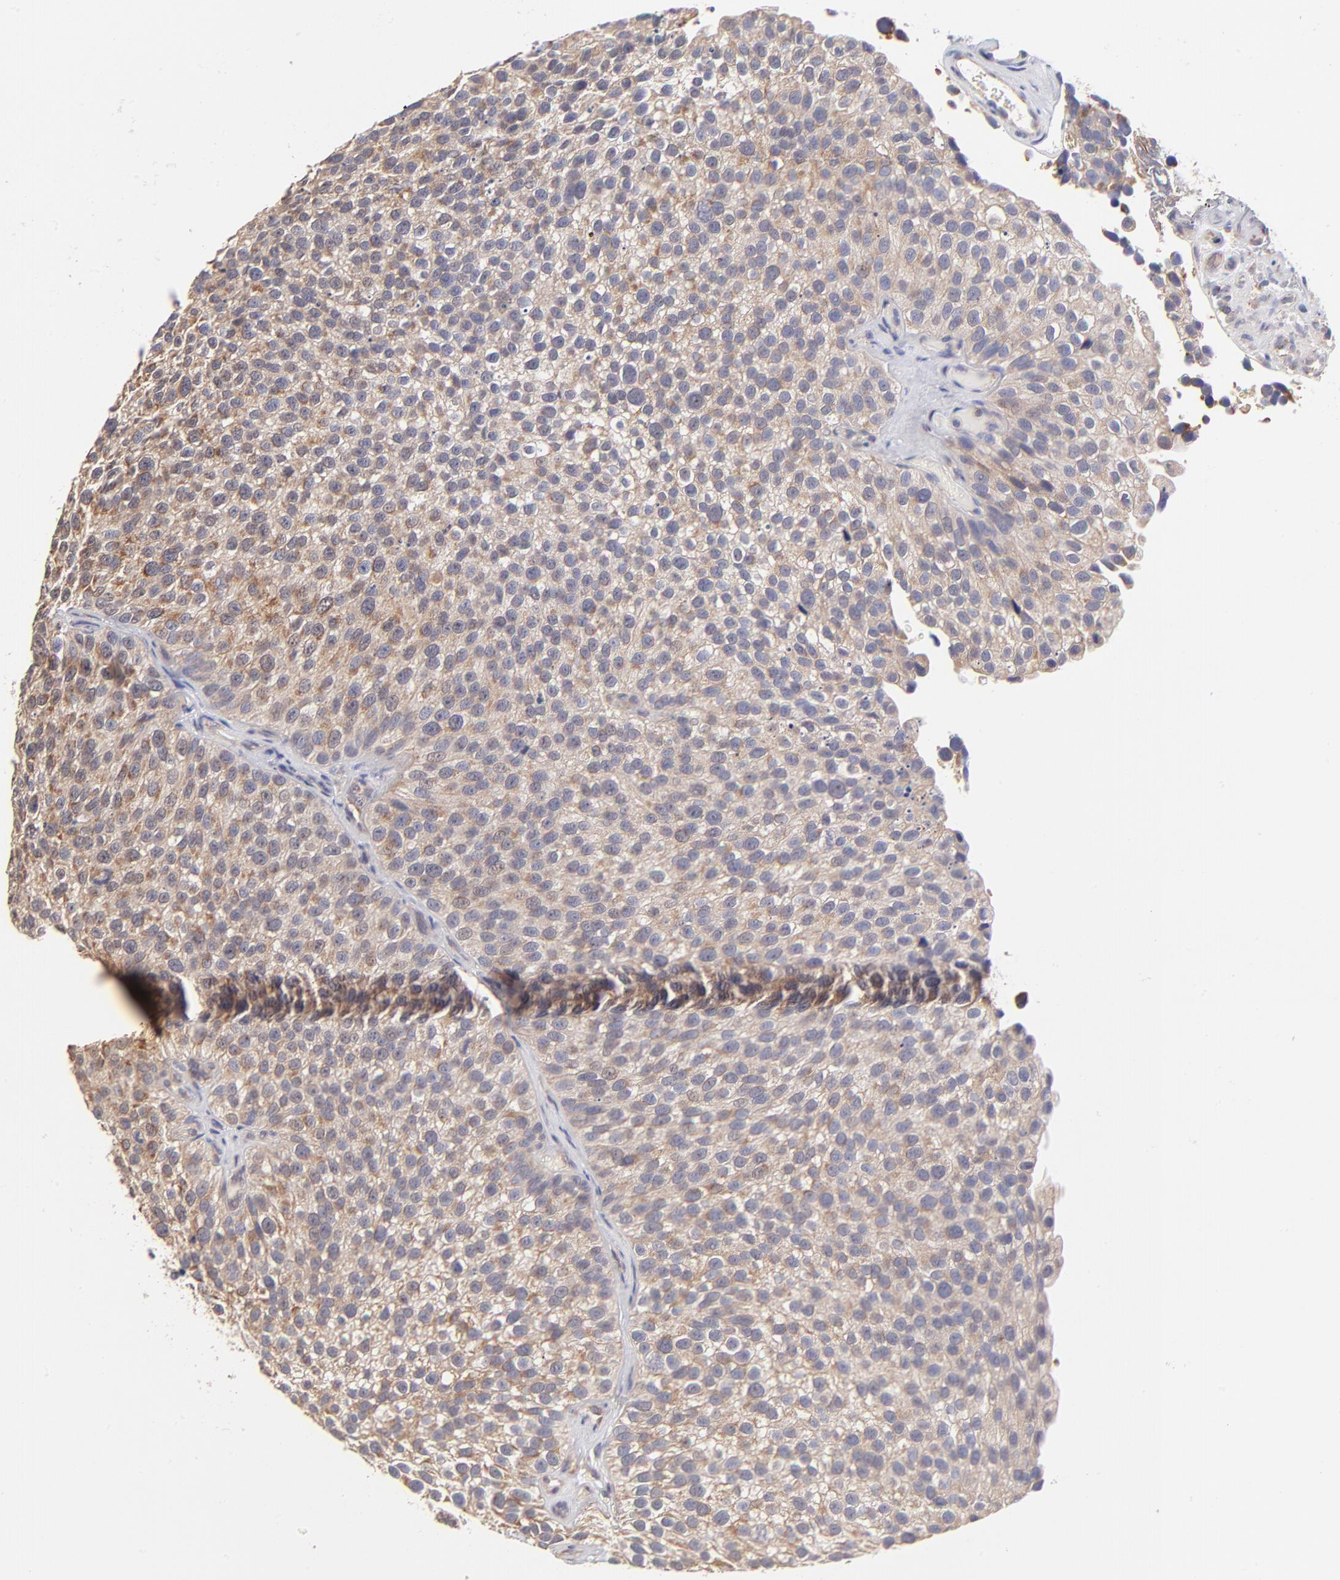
{"staining": {"intensity": "strong", "quantity": ">75%", "location": "cytoplasmic/membranous"}, "tissue": "urothelial cancer", "cell_type": "Tumor cells", "image_type": "cancer", "snomed": [{"axis": "morphology", "description": "Urothelial carcinoma, High grade"}, {"axis": "topography", "description": "Urinary bladder"}], "caption": "Human urothelial cancer stained for a protein (brown) shows strong cytoplasmic/membranous positive staining in approximately >75% of tumor cells.", "gene": "UBE2H", "patient": {"sex": "male", "age": 72}}